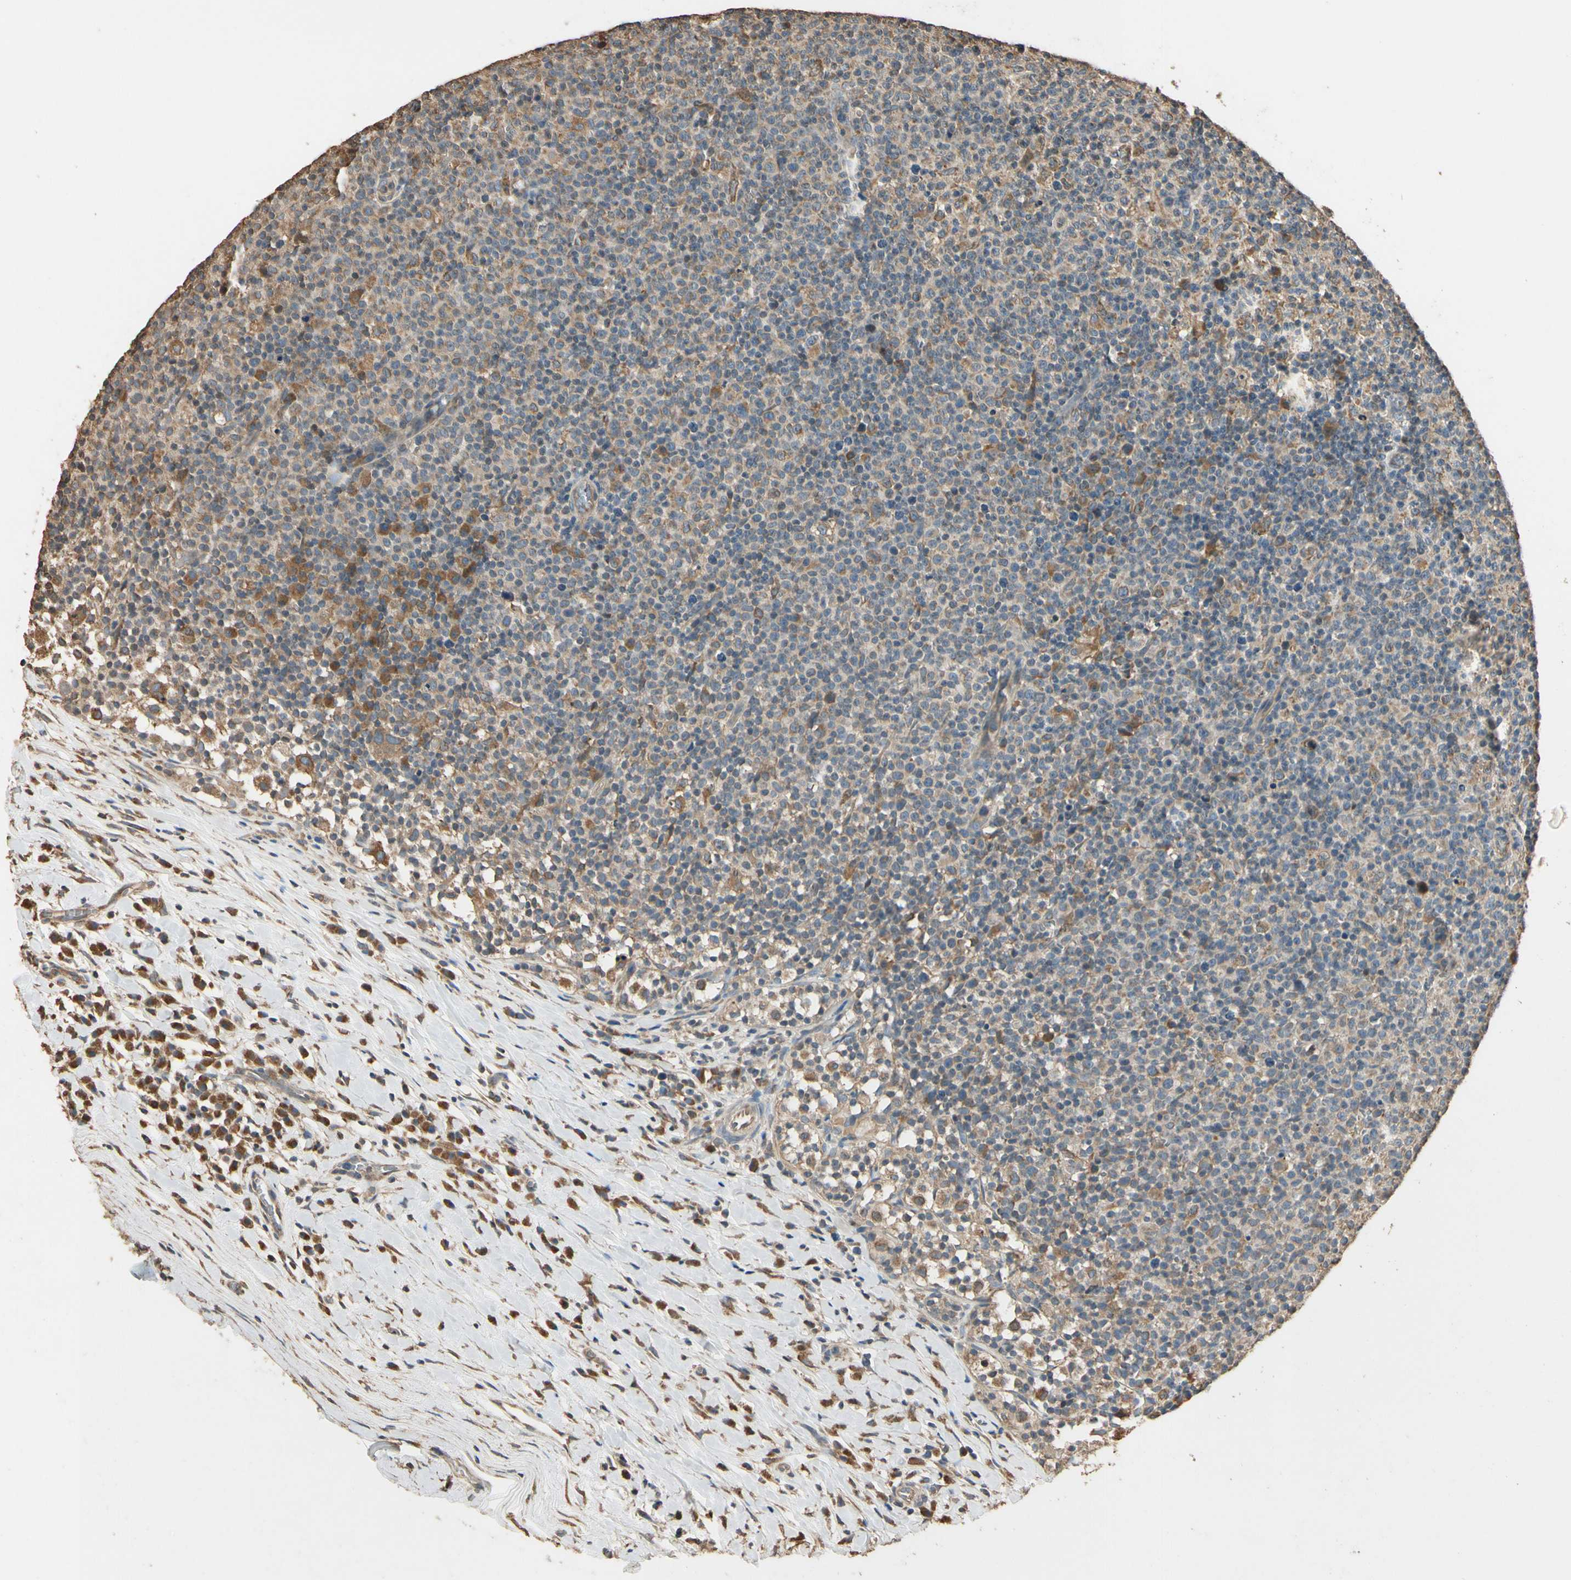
{"staining": {"intensity": "moderate", "quantity": "25%-75%", "location": "cytoplasmic/membranous"}, "tissue": "lymph node", "cell_type": "Germinal center cells", "image_type": "normal", "snomed": [{"axis": "morphology", "description": "Normal tissue, NOS"}, {"axis": "morphology", "description": "Inflammation, NOS"}, {"axis": "topography", "description": "Lymph node"}], "caption": "Human lymph node stained with a brown dye exhibits moderate cytoplasmic/membranous positive expression in about 25%-75% of germinal center cells.", "gene": "STX18", "patient": {"sex": "male", "age": 55}}